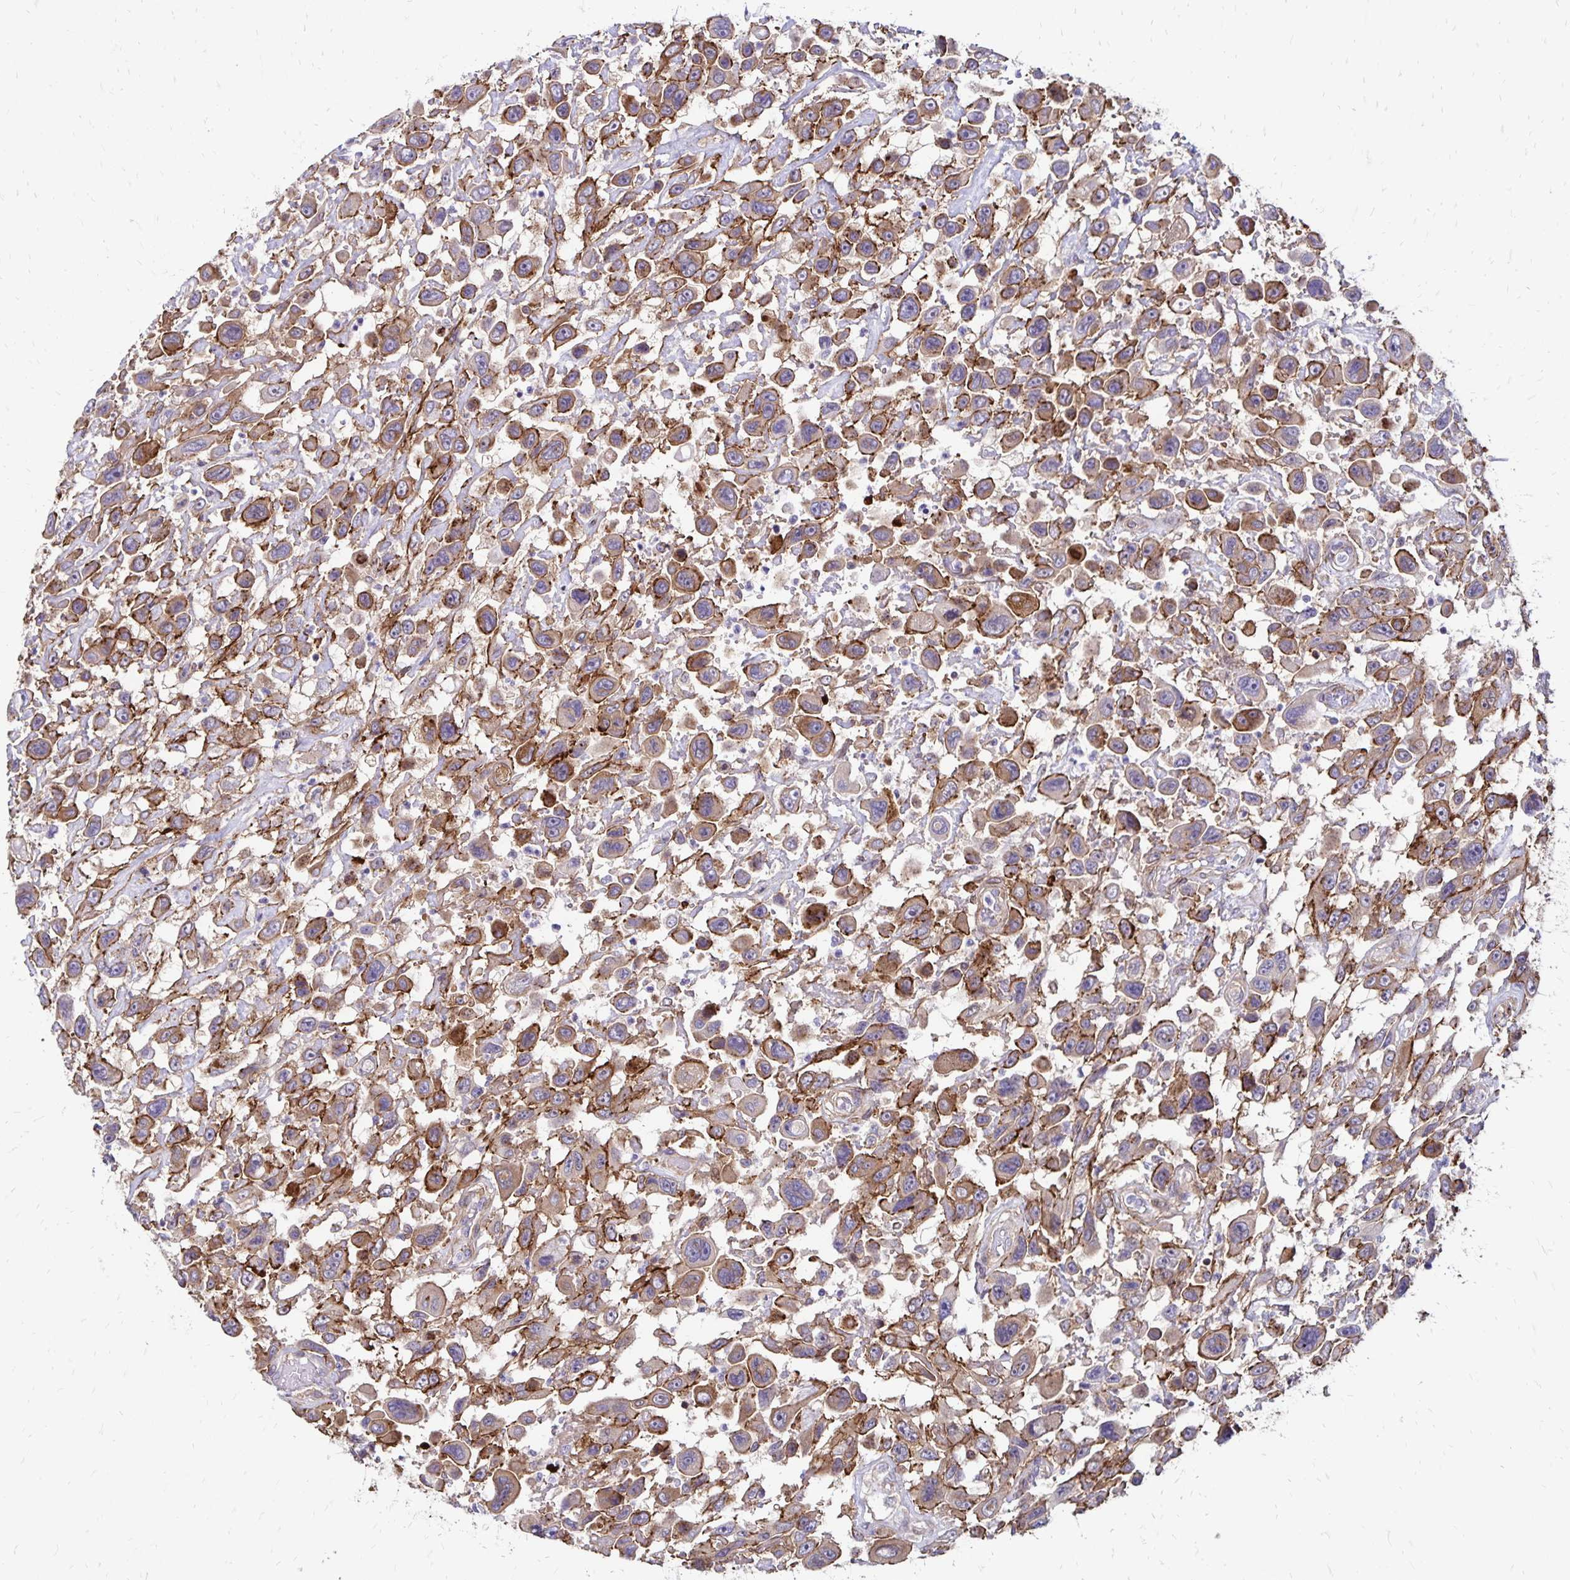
{"staining": {"intensity": "moderate", "quantity": ">75%", "location": "cytoplasmic/membranous"}, "tissue": "urothelial cancer", "cell_type": "Tumor cells", "image_type": "cancer", "snomed": [{"axis": "morphology", "description": "Urothelial carcinoma, High grade"}, {"axis": "topography", "description": "Urinary bladder"}], "caption": "A medium amount of moderate cytoplasmic/membranous expression is present in about >75% of tumor cells in urothelial cancer tissue.", "gene": "TNS3", "patient": {"sex": "male", "age": 53}}